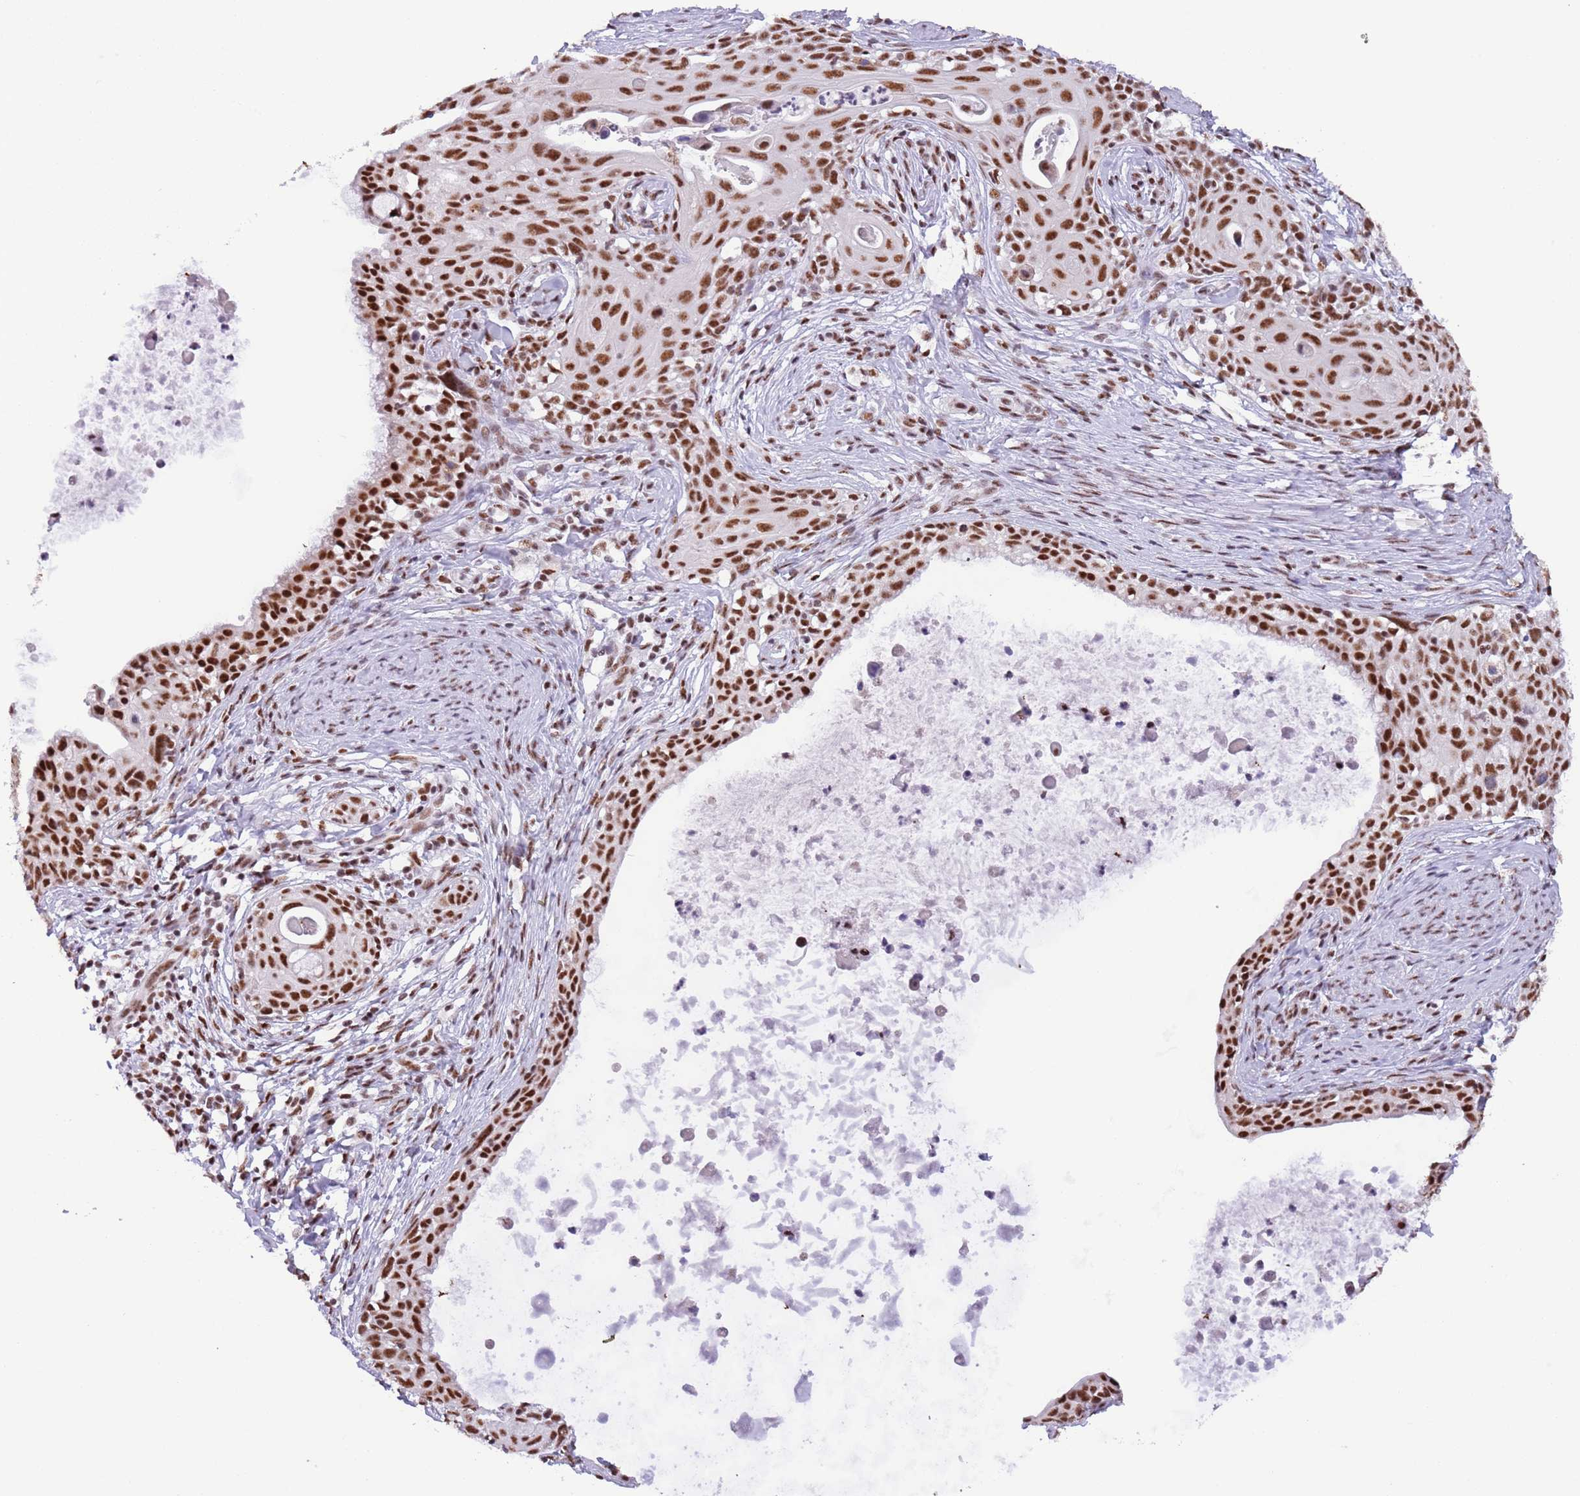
{"staining": {"intensity": "strong", "quantity": ">75%", "location": "nuclear"}, "tissue": "cervical cancer", "cell_type": "Tumor cells", "image_type": "cancer", "snomed": [{"axis": "morphology", "description": "Squamous cell carcinoma, NOS"}, {"axis": "topography", "description": "Cervix"}], "caption": "Human squamous cell carcinoma (cervical) stained with a protein marker exhibits strong staining in tumor cells.", "gene": "SF3A2", "patient": {"sex": "female", "age": 52}}